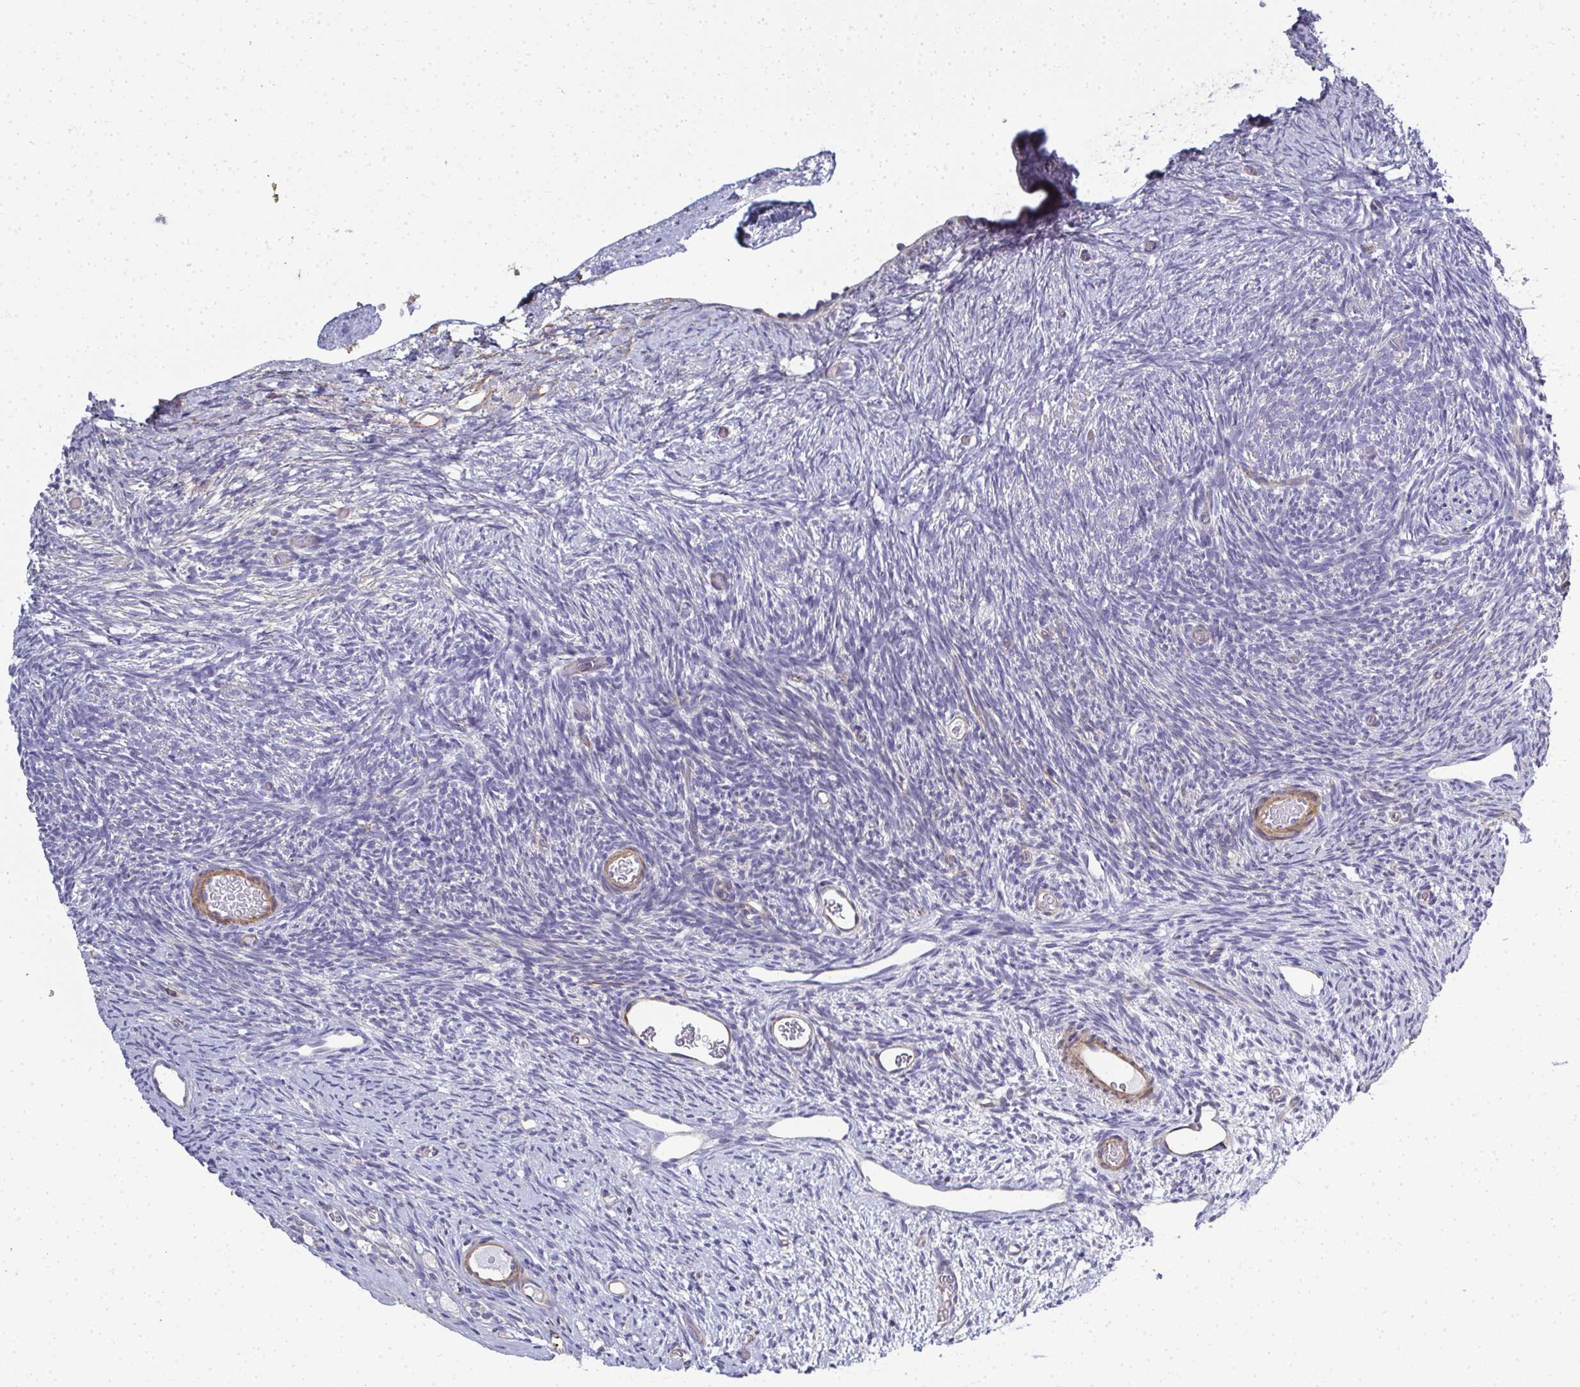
{"staining": {"intensity": "negative", "quantity": "none", "location": "none"}, "tissue": "ovary", "cell_type": "Follicle cells", "image_type": "normal", "snomed": [{"axis": "morphology", "description": "Normal tissue, NOS"}, {"axis": "topography", "description": "Ovary"}], "caption": "Protein analysis of normal ovary exhibits no significant expression in follicle cells.", "gene": "MYL1", "patient": {"sex": "female", "age": 39}}